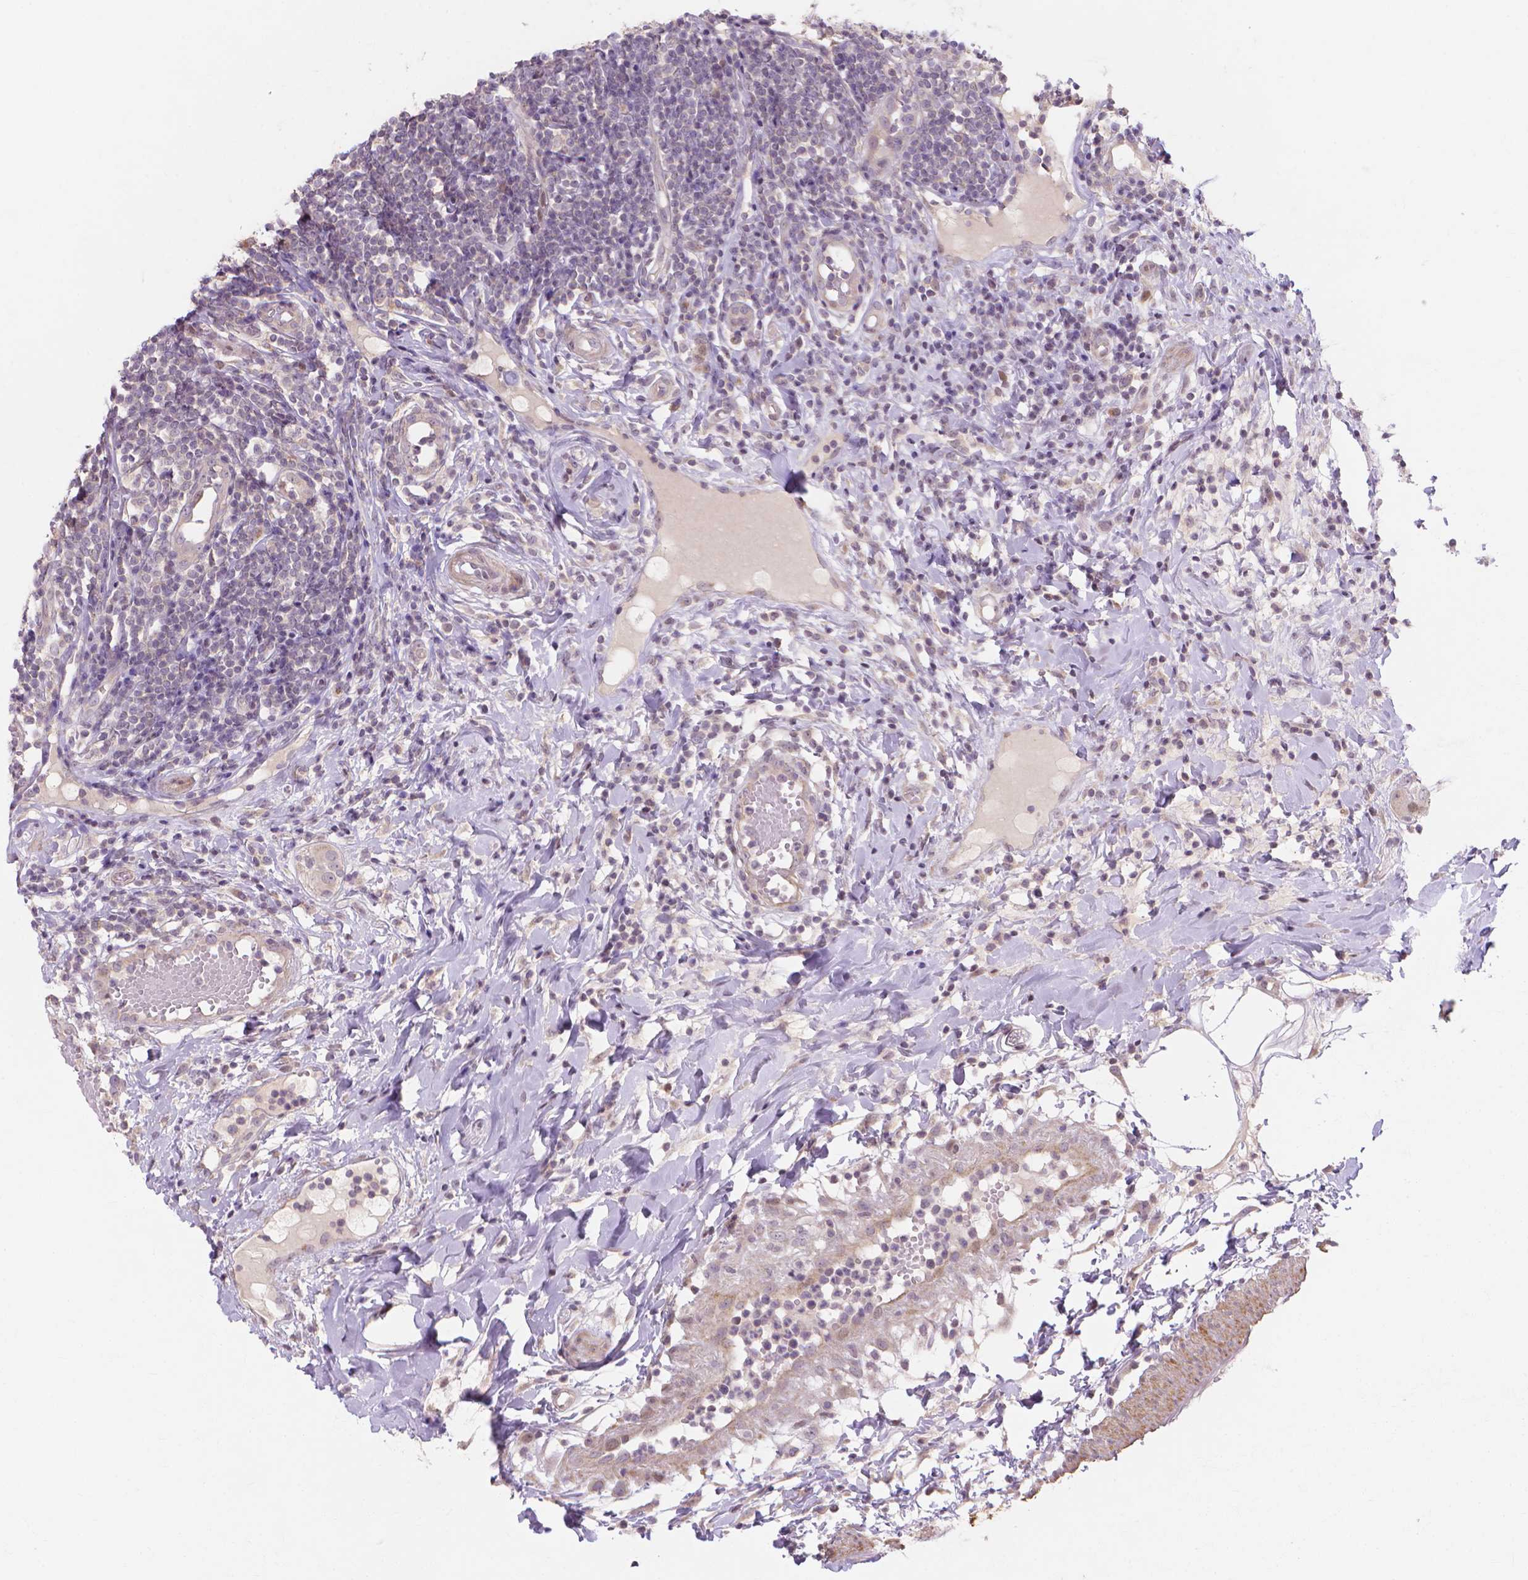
{"staining": {"intensity": "negative", "quantity": "none", "location": "none"}, "tissue": "appendix", "cell_type": "Glandular cells", "image_type": "normal", "snomed": [{"axis": "morphology", "description": "Normal tissue, NOS"}, {"axis": "morphology", "description": "Inflammation, NOS"}, {"axis": "topography", "description": "Appendix"}], "caption": "An image of human appendix is negative for staining in glandular cells. (DAB (3,3'-diaminobenzidine) immunohistochemistry visualized using brightfield microscopy, high magnification).", "gene": "PRDM13", "patient": {"sex": "male", "age": 16}}